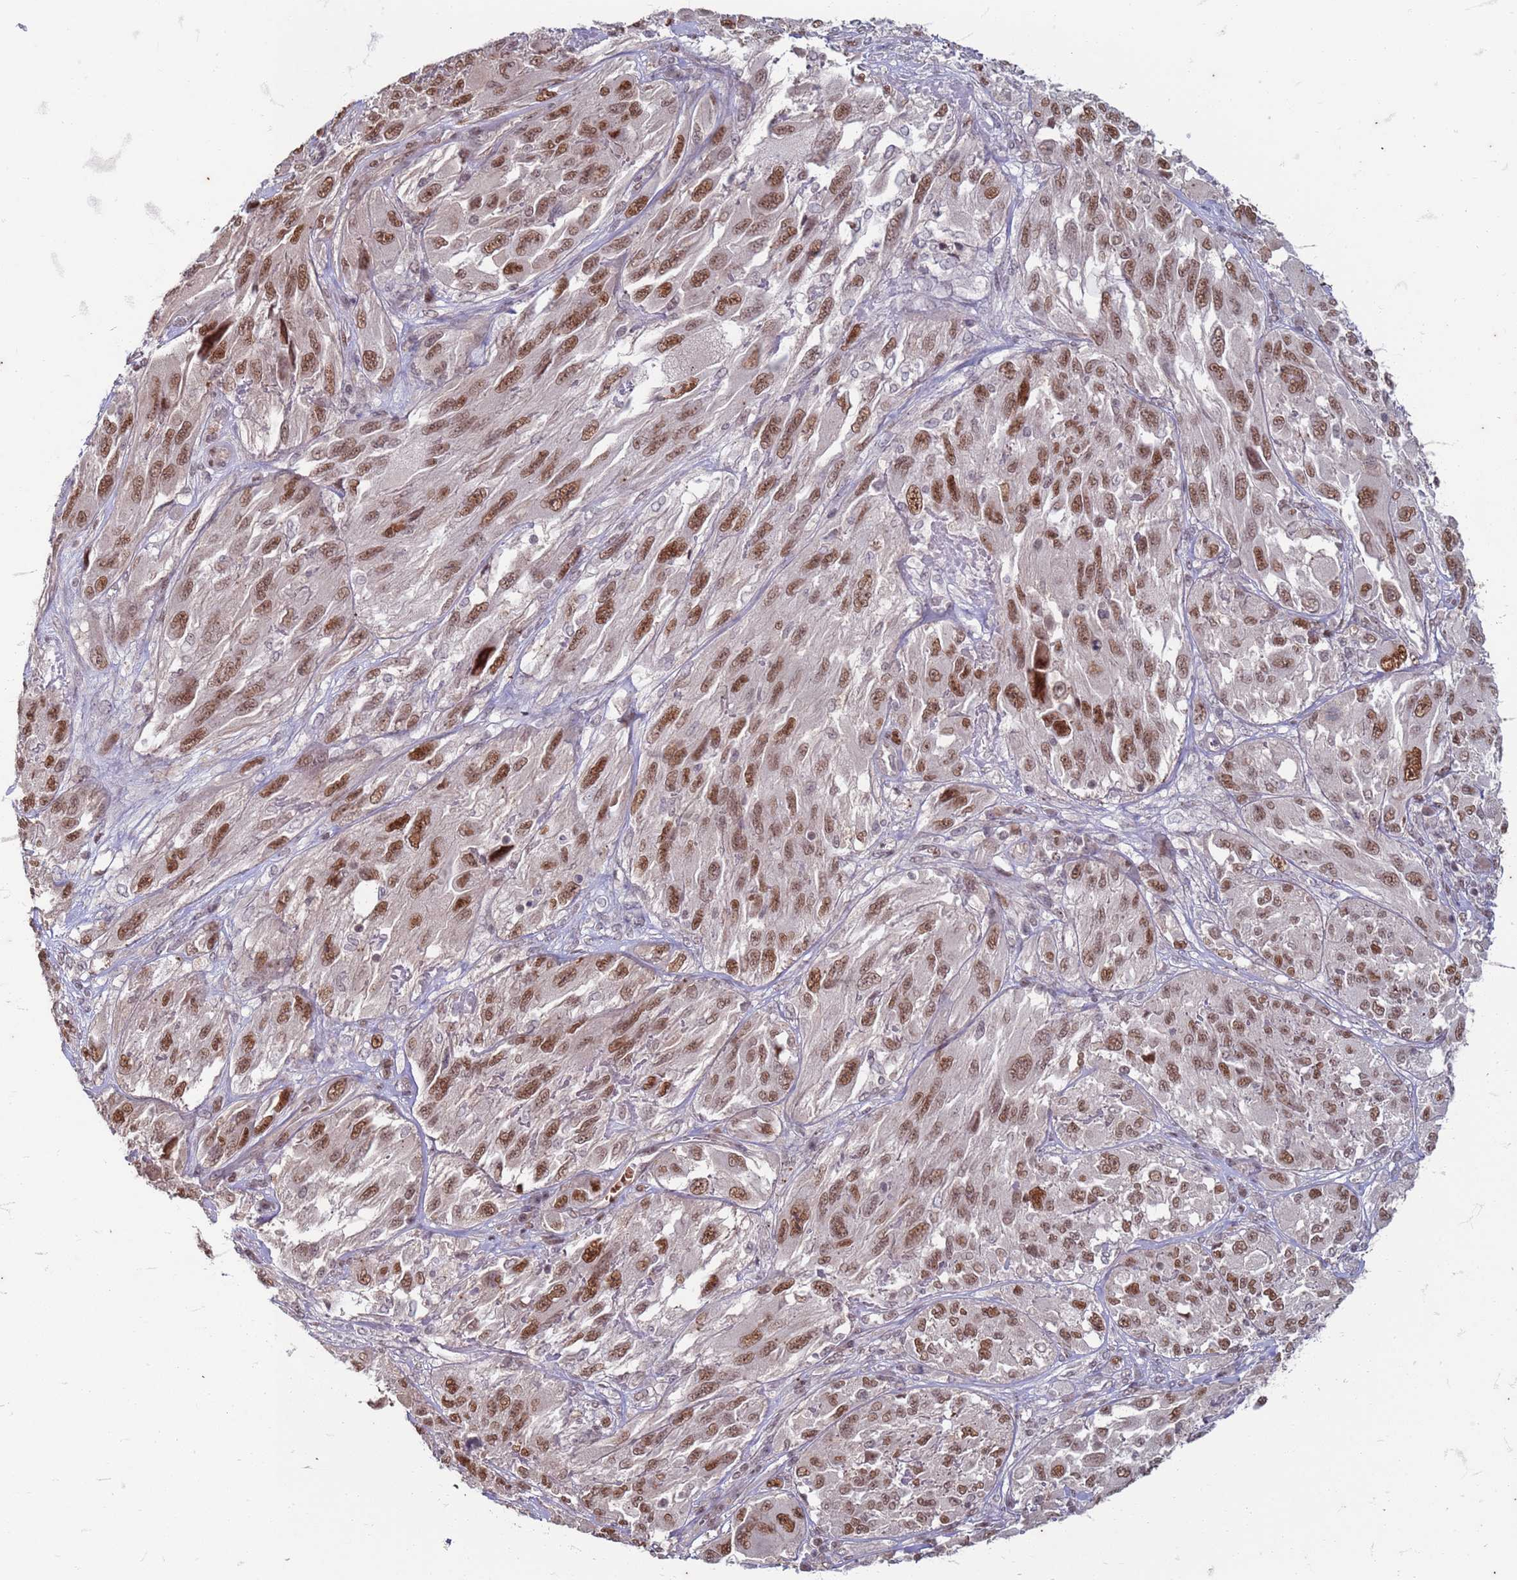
{"staining": {"intensity": "moderate", "quantity": ">75%", "location": "nuclear"}, "tissue": "melanoma", "cell_type": "Tumor cells", "image_type": "cancer", "snomed": [{"axis": "morphology", "description": "Malignant melanoma, NOS"}, {"axis": "topography", "description": "Skin"}], "caption": "Malignant melanoma stained for a protein exhibits moderate nuclear positivity in tumor cells.", "gene": "TRMT6", "patient": {"sex": "female", "age": 91}}